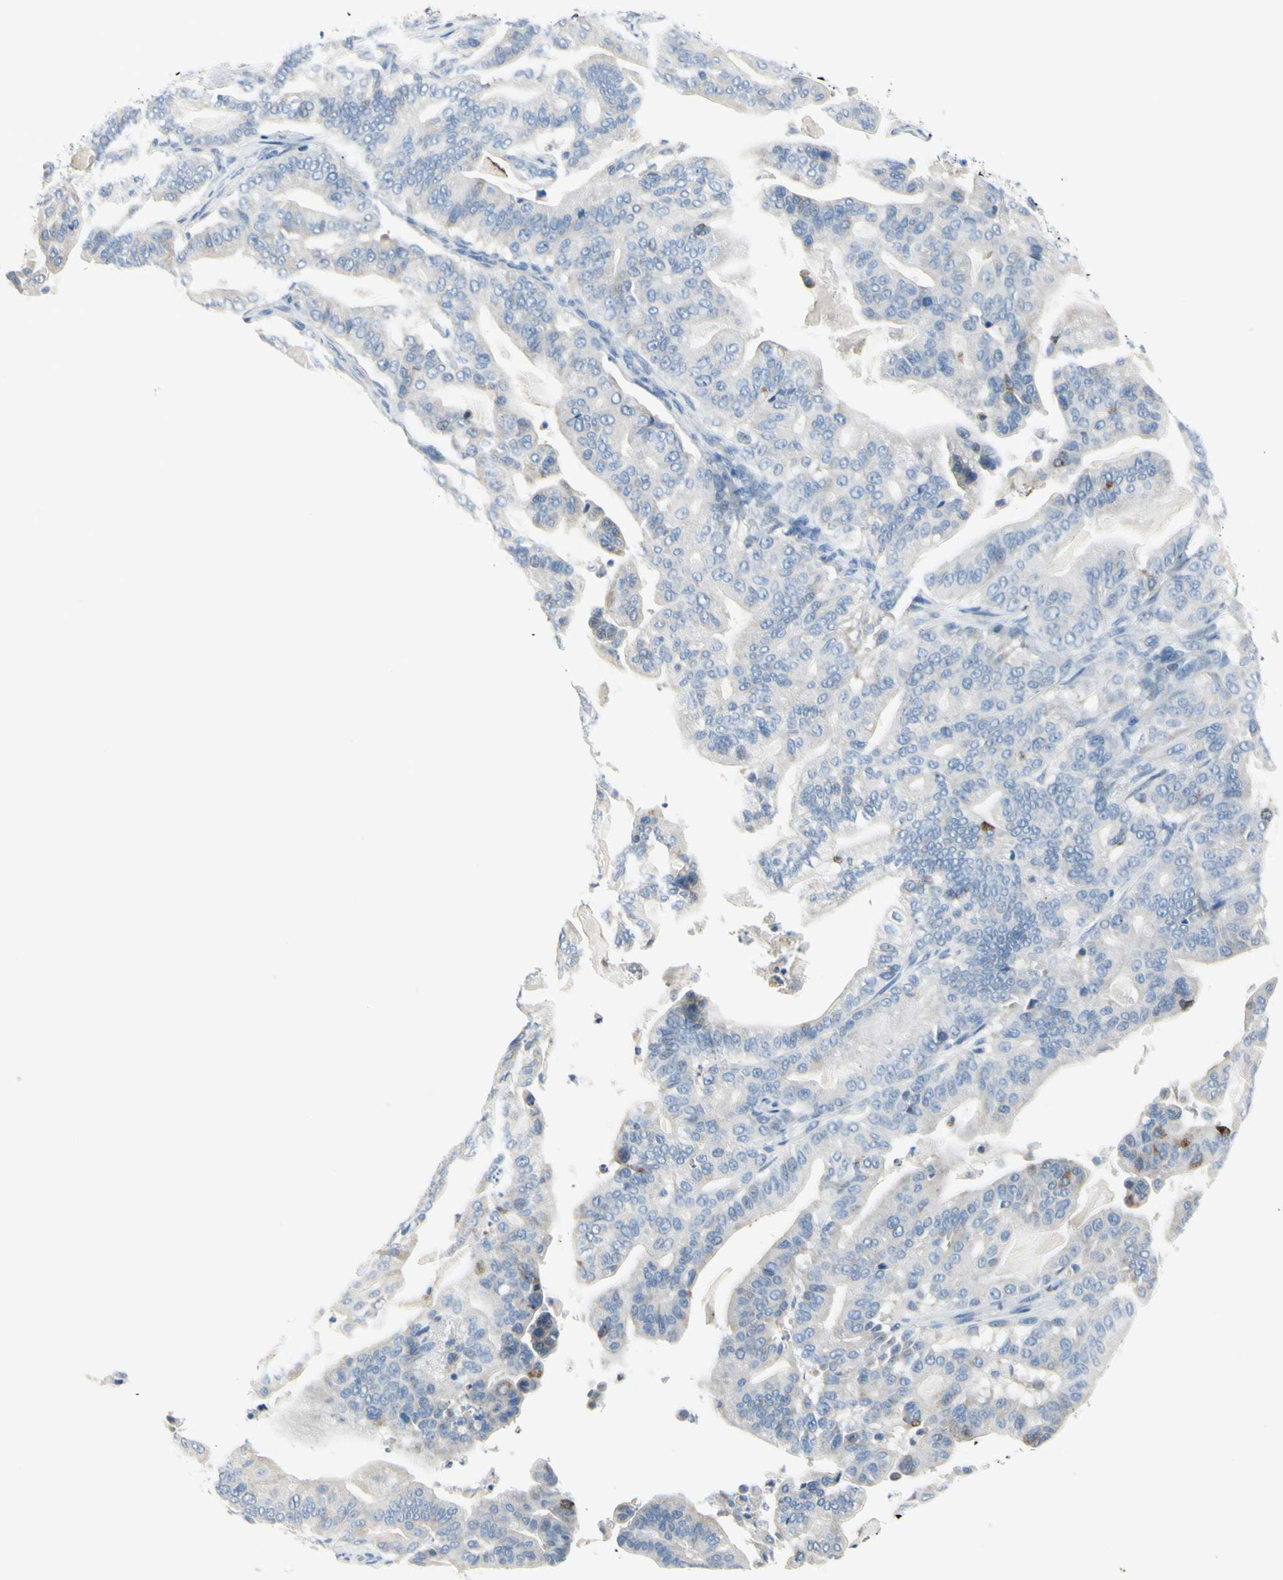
{"staining": {"intensity": "negative", "quantity": "none", "location": "none"}, "tissue": "pancreatic cancer", "cell_type": "Tumor cells", "image_type": "cancer", "snomed": [{"axis": "morphology", "description": "Adenocarcinoma, NOS"}, {"axis": "topography", "description": "Pancreas"}], "caption": "Pancreatic cancer (adenocarcinoma) was stained to show a protein in brown. There is no significant staining in tumor cells.", "gene": "DLG4", "patient": {"sex": "male", "age": 63}}